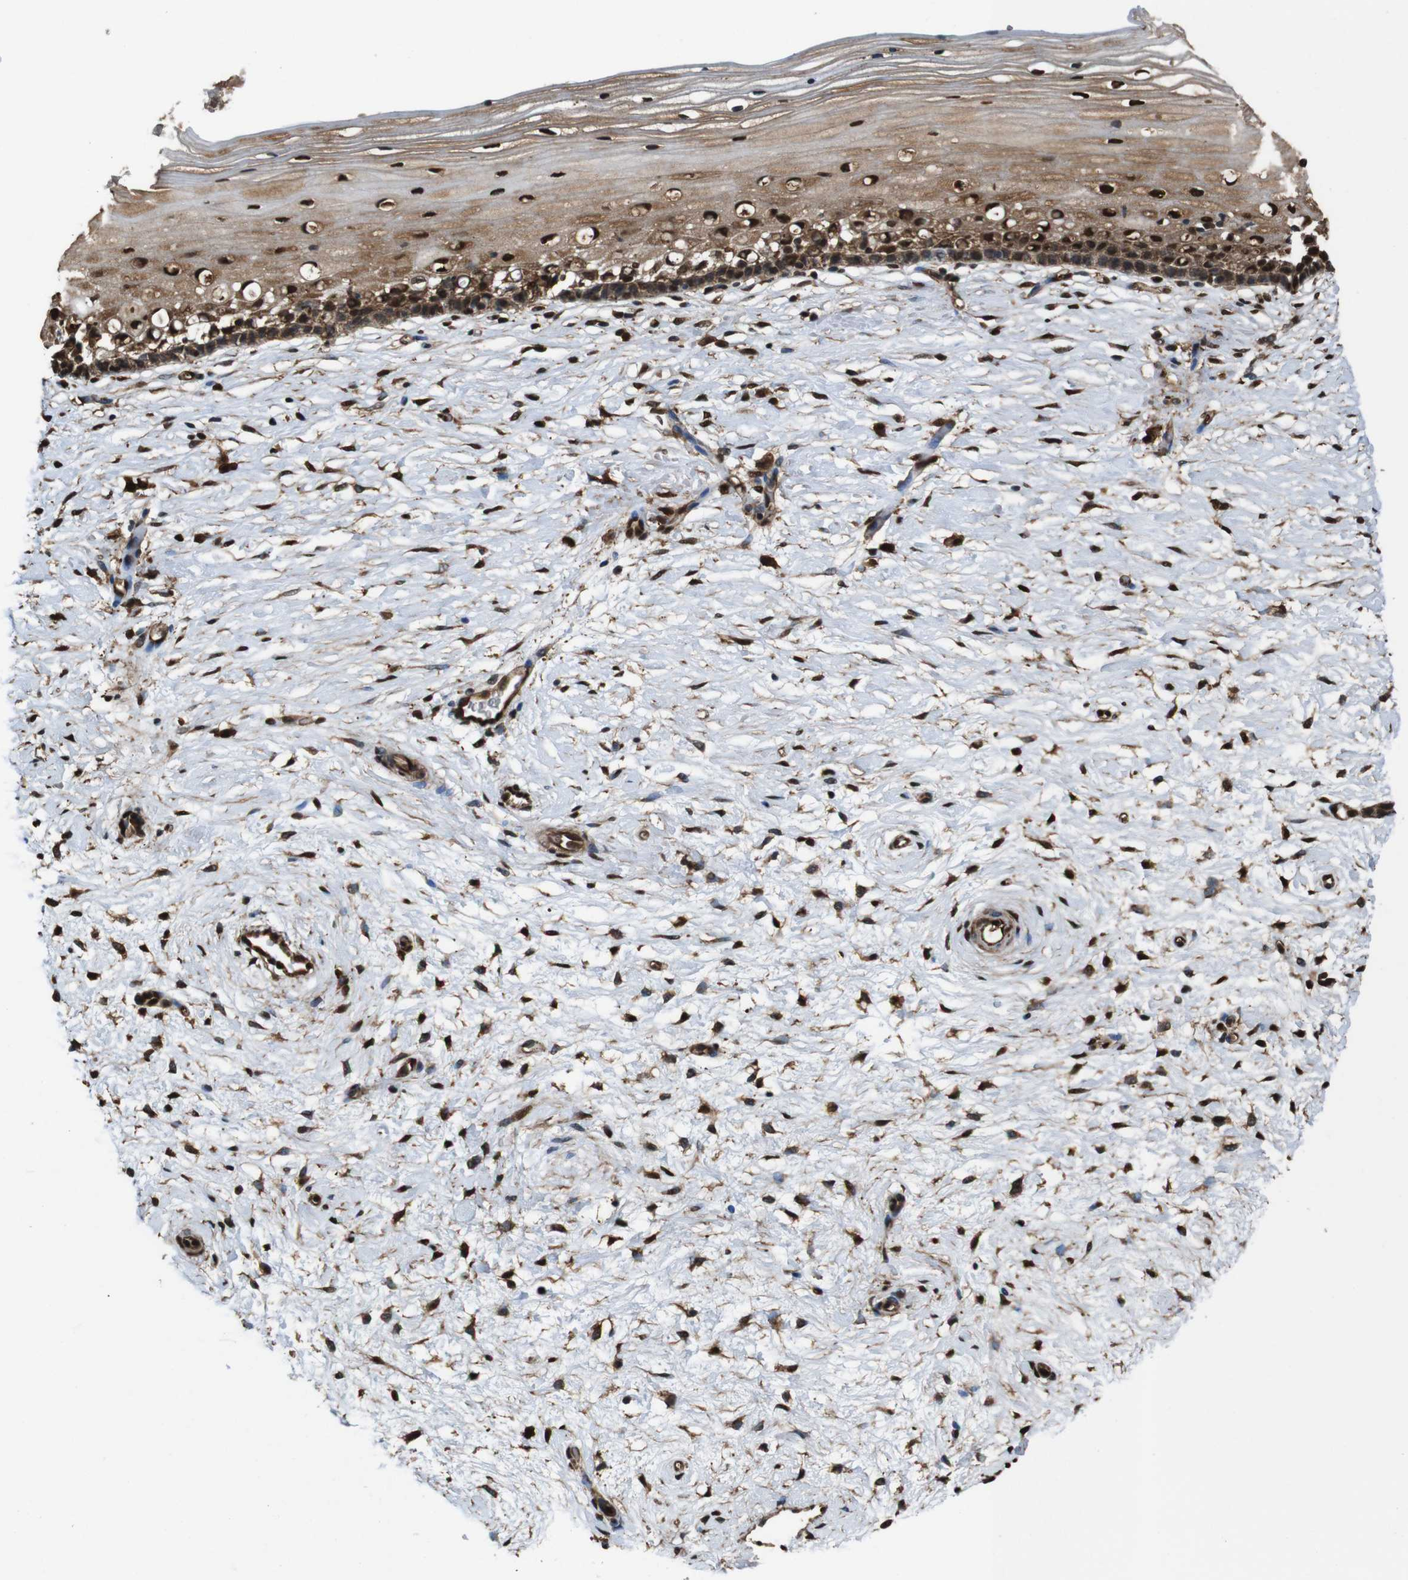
{"staining": {"intensity": "strong", "quantity": ">75%", "location": "cytoplasmic/membranous,nuclear"}, "tissue": "cervix", "cell_type": "Squamous epithelial cells", "image_type": "normal", "snomed": [{"axis": "morphology", "description": "Normal tissue, NOS"}, {"axis": "topography", "description": "Cervix"}], "caption": "Protein expression analysis of unremarkable human cervix reveals strong cytoplasmic/membranous,nuclear expression in about >75% of squamous epithelial cells.", "gene": "VCP", "patient": {"sex": "female", "age": 39}}